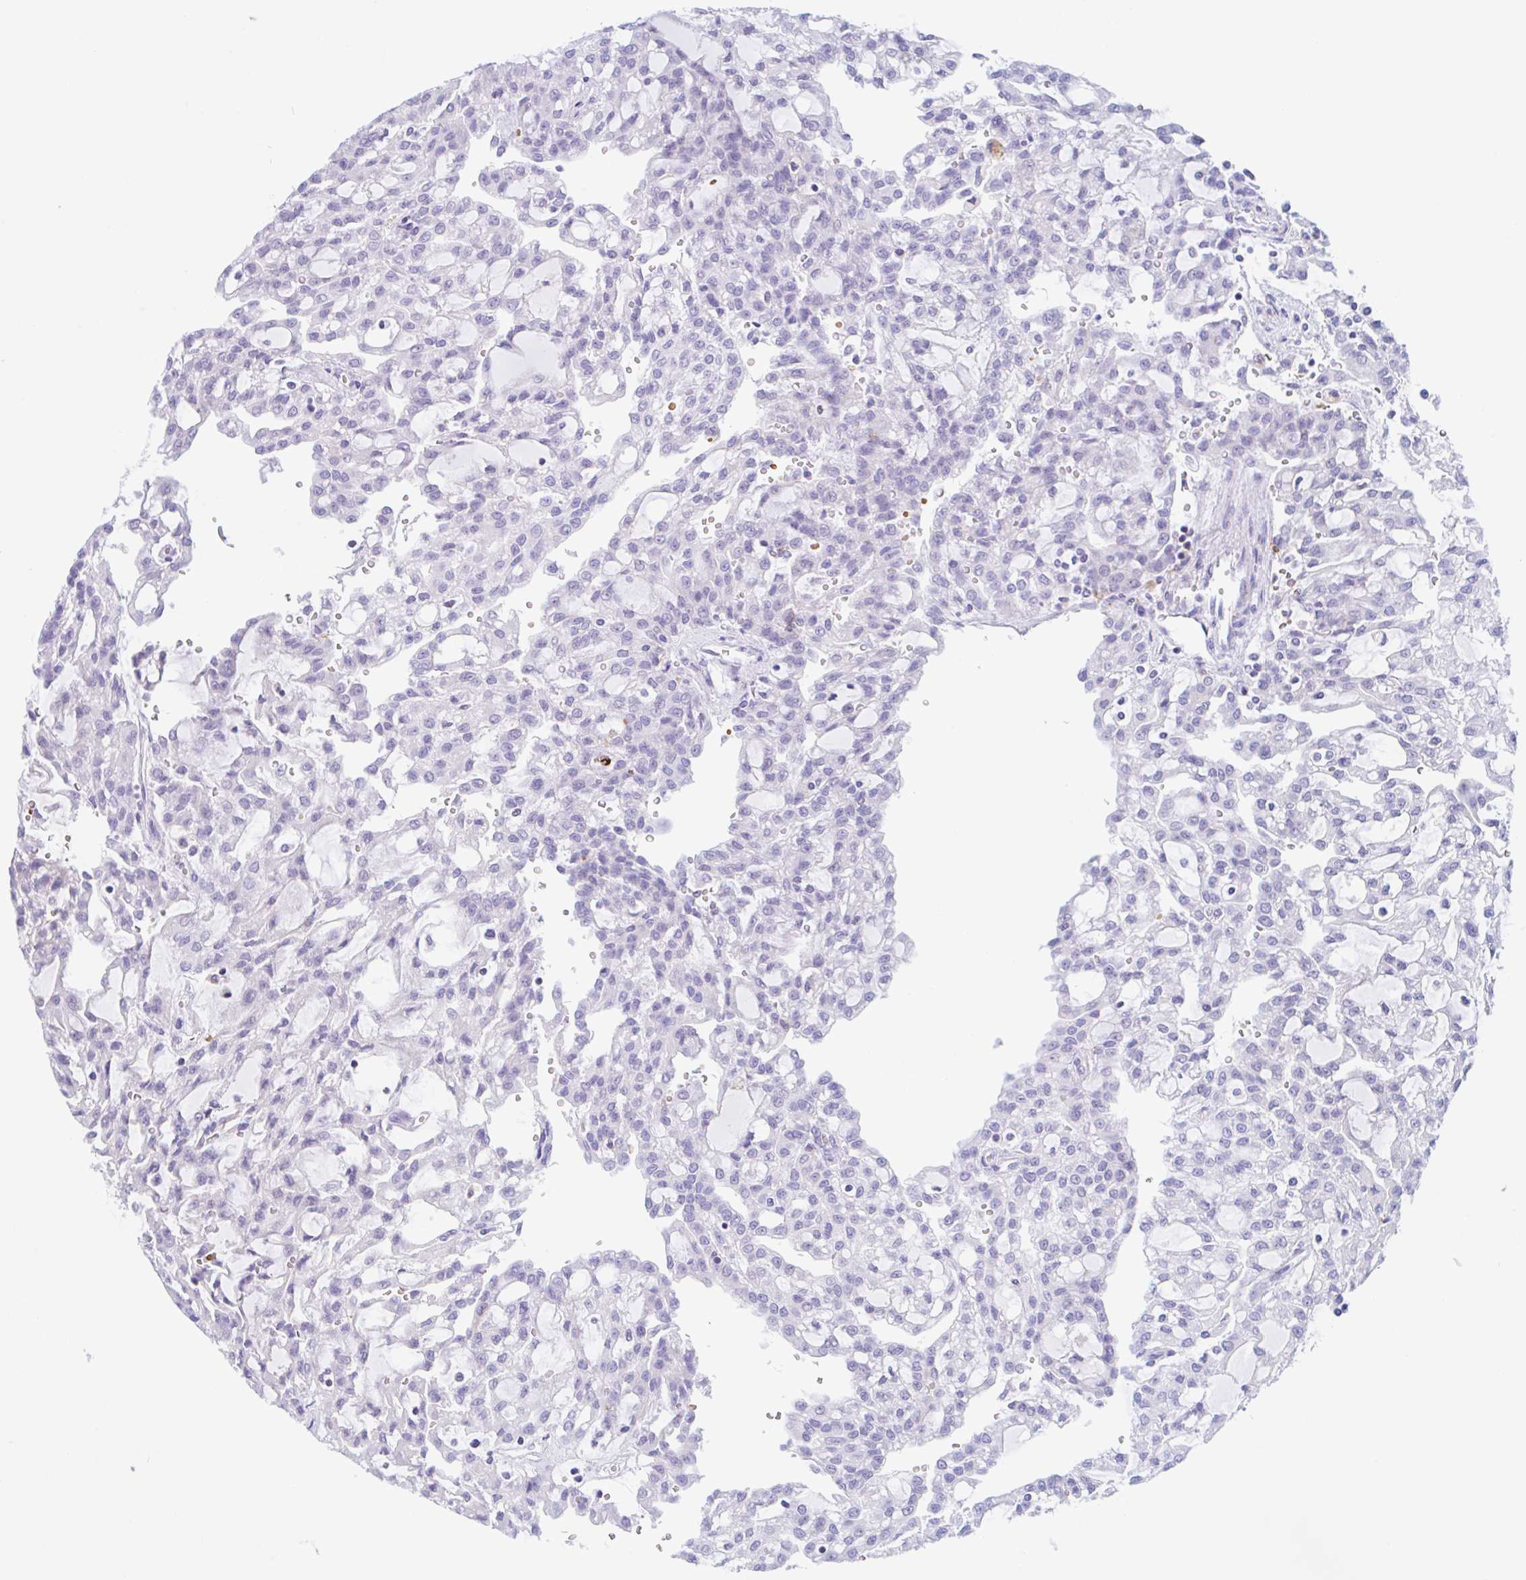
{"staining": {"intensity": "negative", "quantity": "none", "location": "none"}, "tissue": "renal cancer", "cell_type": "Tumor cells", "image_type": "cancer", "snomed": [{"axis": "morphology", "description": "Adenocarcinoma, NOS"}, {"axis": "topography", "description": "Kidney"}], "caption": "This is an immunohistochemistry (IHC) image of renal cancer (adenocarcinoma). There is no staining in tumor cells.", "gene": "ANKRD9", "patient": {"sex": "male", "age": 63}}